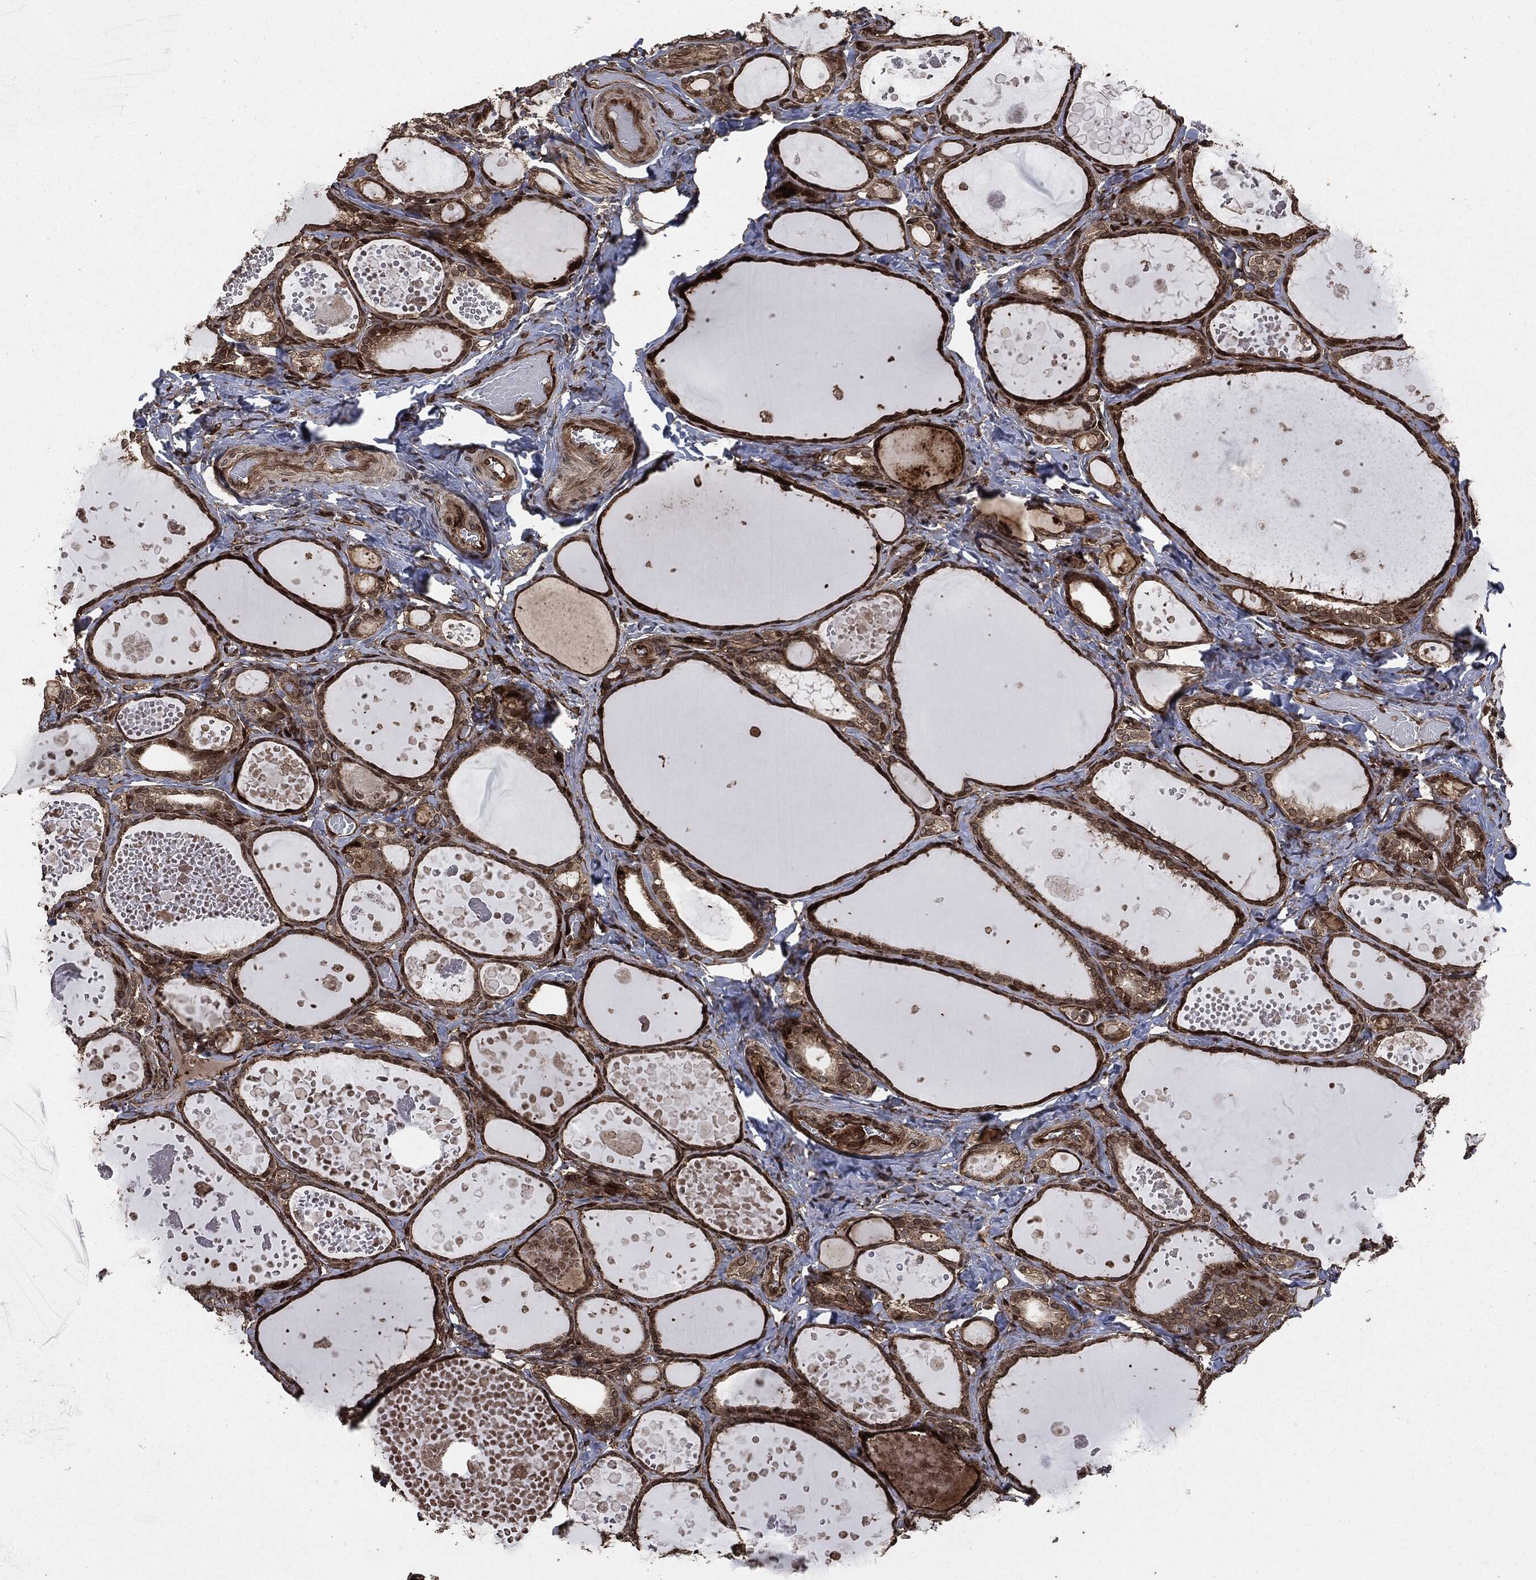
{"staining": {"intensity": "moderate", "quantity": ">75%", "location": "cytoplasmic/membranous"}, "tissue": "thyroid gland", "cell_type": "Glandular cells", "image_type": "normal", "snomed": [{"axis": "morphology", "description": "Normal tissue, NOS"}, {"axis": "topography", "description": "Thyroid gland"}], "caption": "A brown stain shows moderate cytoplasmic/membranous positivity of a protein in glandular cells of normal human thyroid gland. (Brightfield microscopy of DAB IHC at high magnification).", "gene": "IFIT1", "patient": {"sex": "female", "age": 56}}